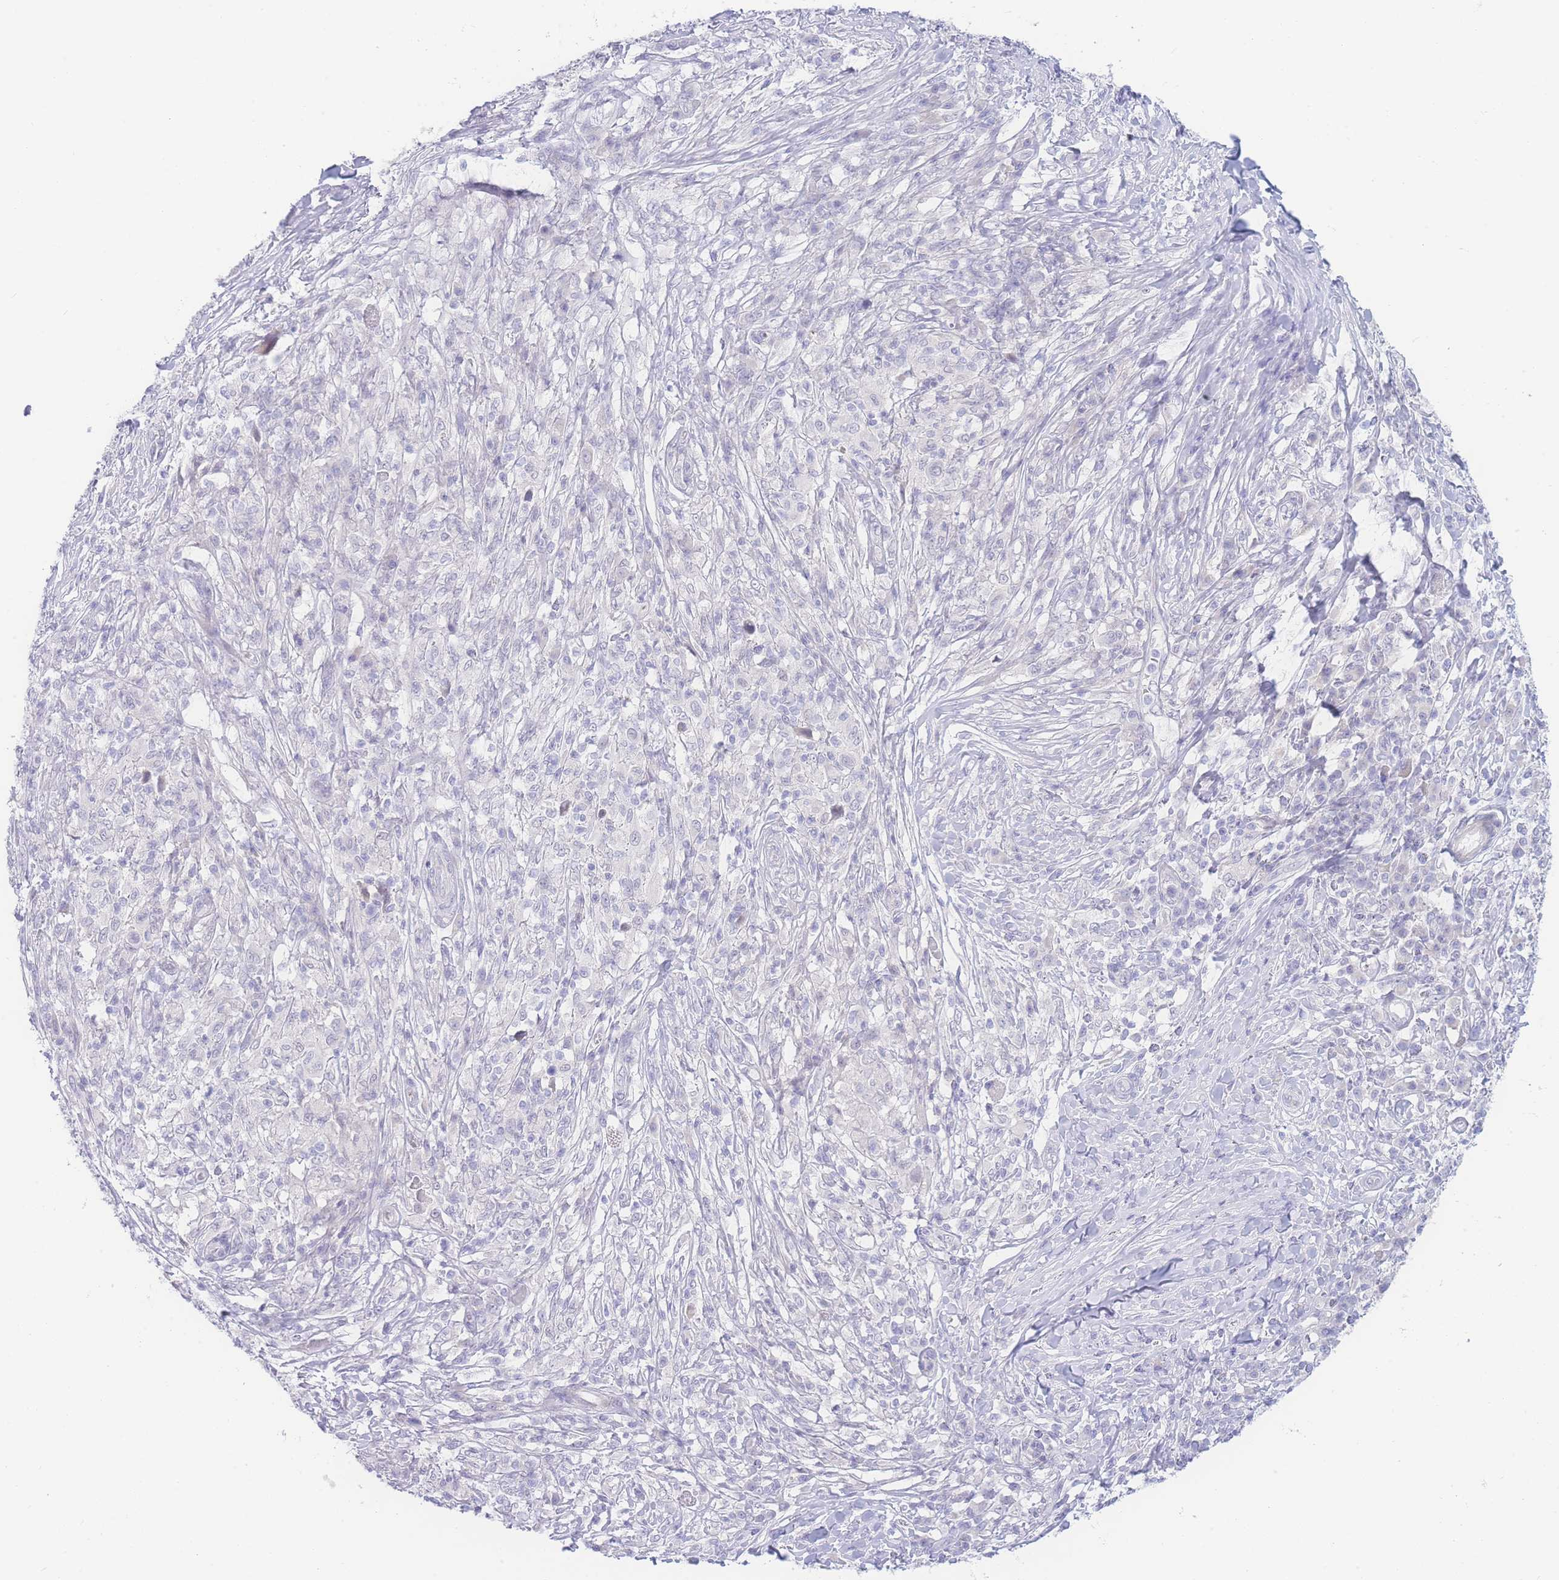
{"staining": {"intensity": "negative", "quantity": "none", "location": "none"}, "tissue": "melanoma", "cell_type": "Tumor cells", "image_type": "cancer", "snomed": [{"axis": "morphology", "description": "Malignant melanoma, NOS"}, {"axis": "topography", "description": "Skin"}], "caption": "An IHC image of malignant melanoma is shown. There is no staining in tumor cells of malignant melanoma. (IHC, brightfield microscopy, high magnification).", "gene": "PRSS22", "patient": {"sex": "male", "age": 66}}